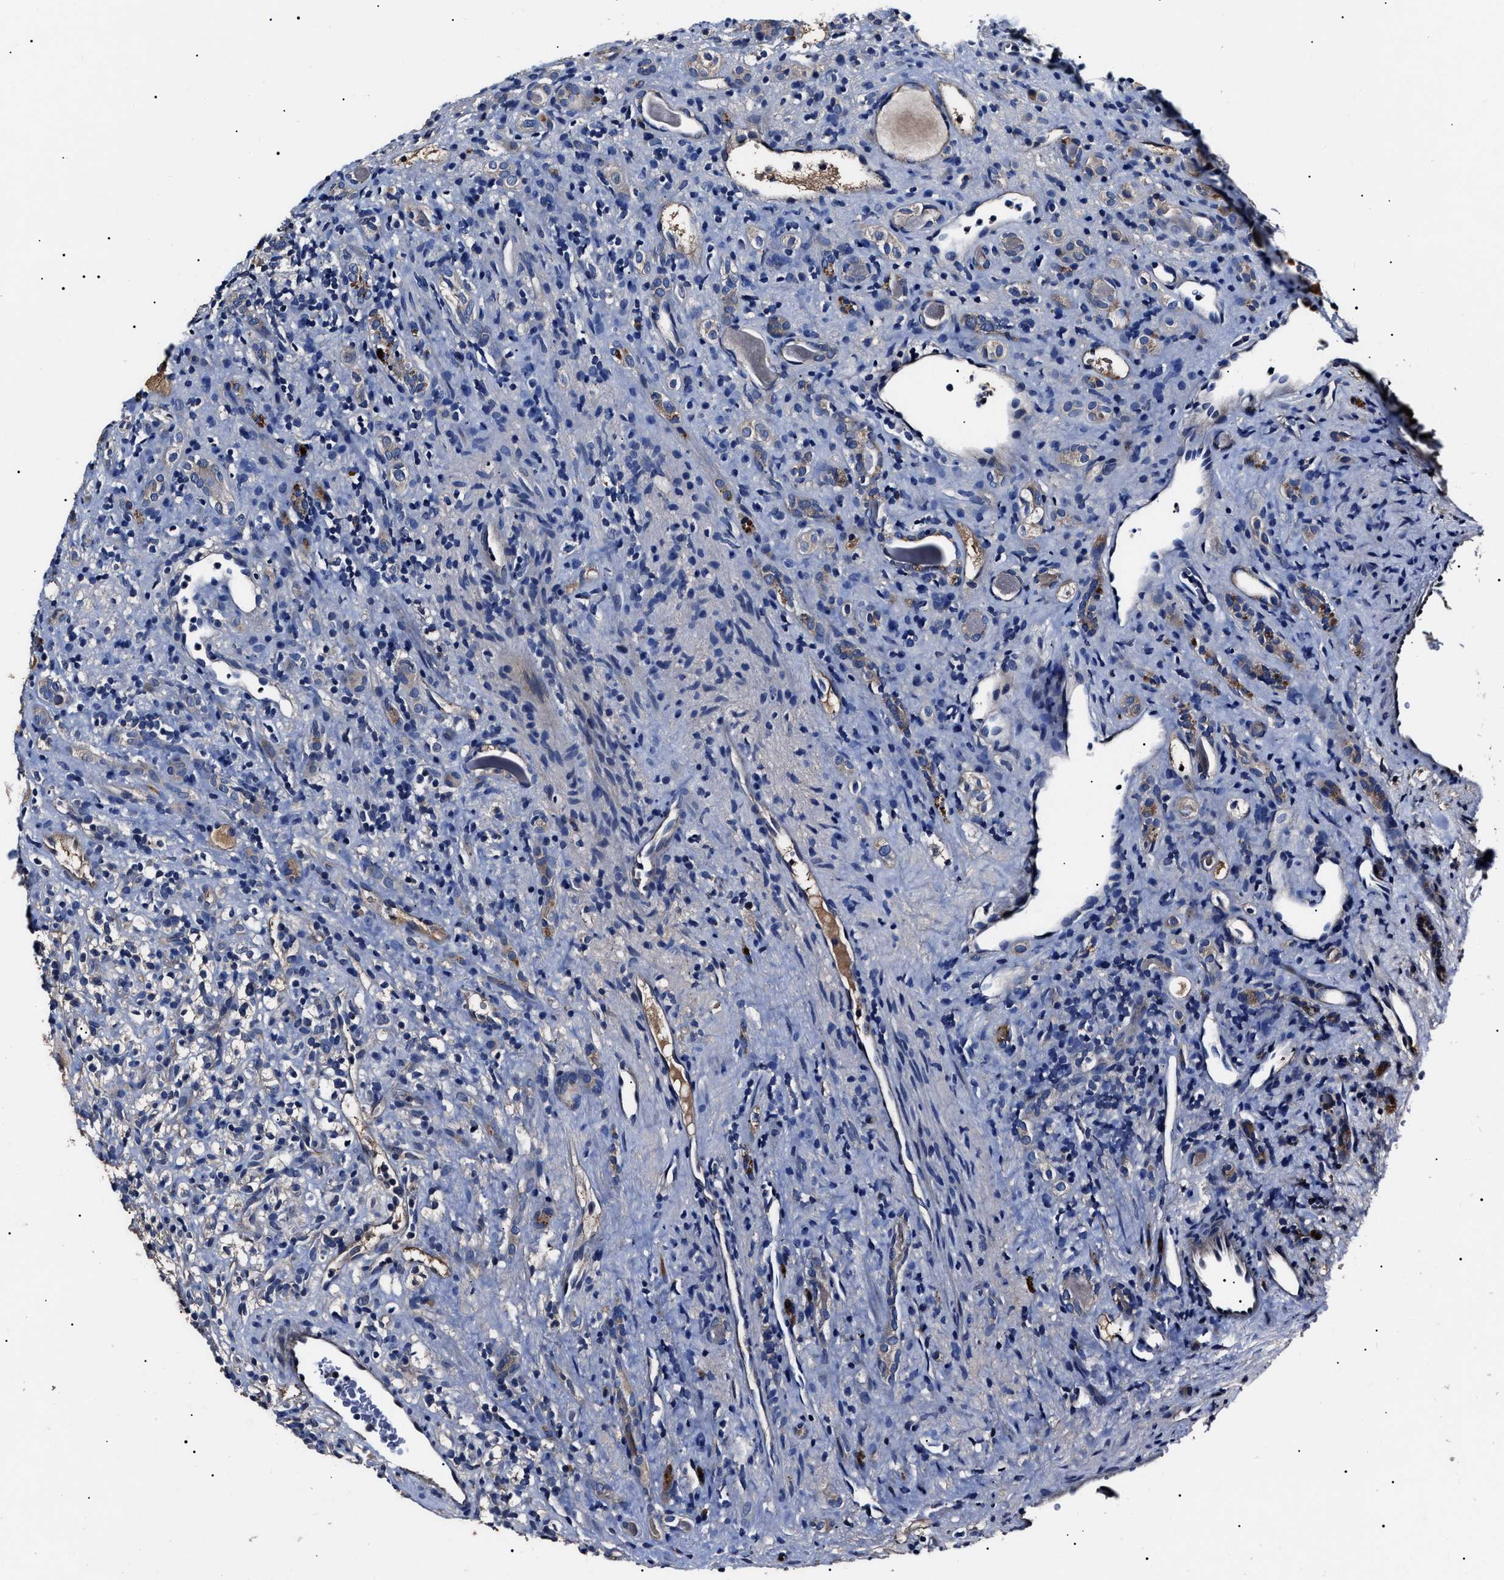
{"staining": {"intensity": "negative", "quantity": "none", "location": "none"}, "tissue": "renal cancer", "cell_type": "Tumor cells", "image_type": "cancer", "snomed": [{"axis": "morphology", "description": "Normal tissue, NOS"}, {"axis": "morphology", "description": "Adenocarcinoma, NOS"}, {"axis": "topography", "description": "Kidney"}], "caption": "IHC of renal adenocarcinoma exhibits no expression in tumor cells. The staining was performed using DAB (3,3'-diaminobenzidine) to visualize the protein expression in brown, while the nuclei were stained in blue with hematoxylin (Magnification: 20x).", "gene": "IFT81", "patient": {"sex": "female", "age": 72}}